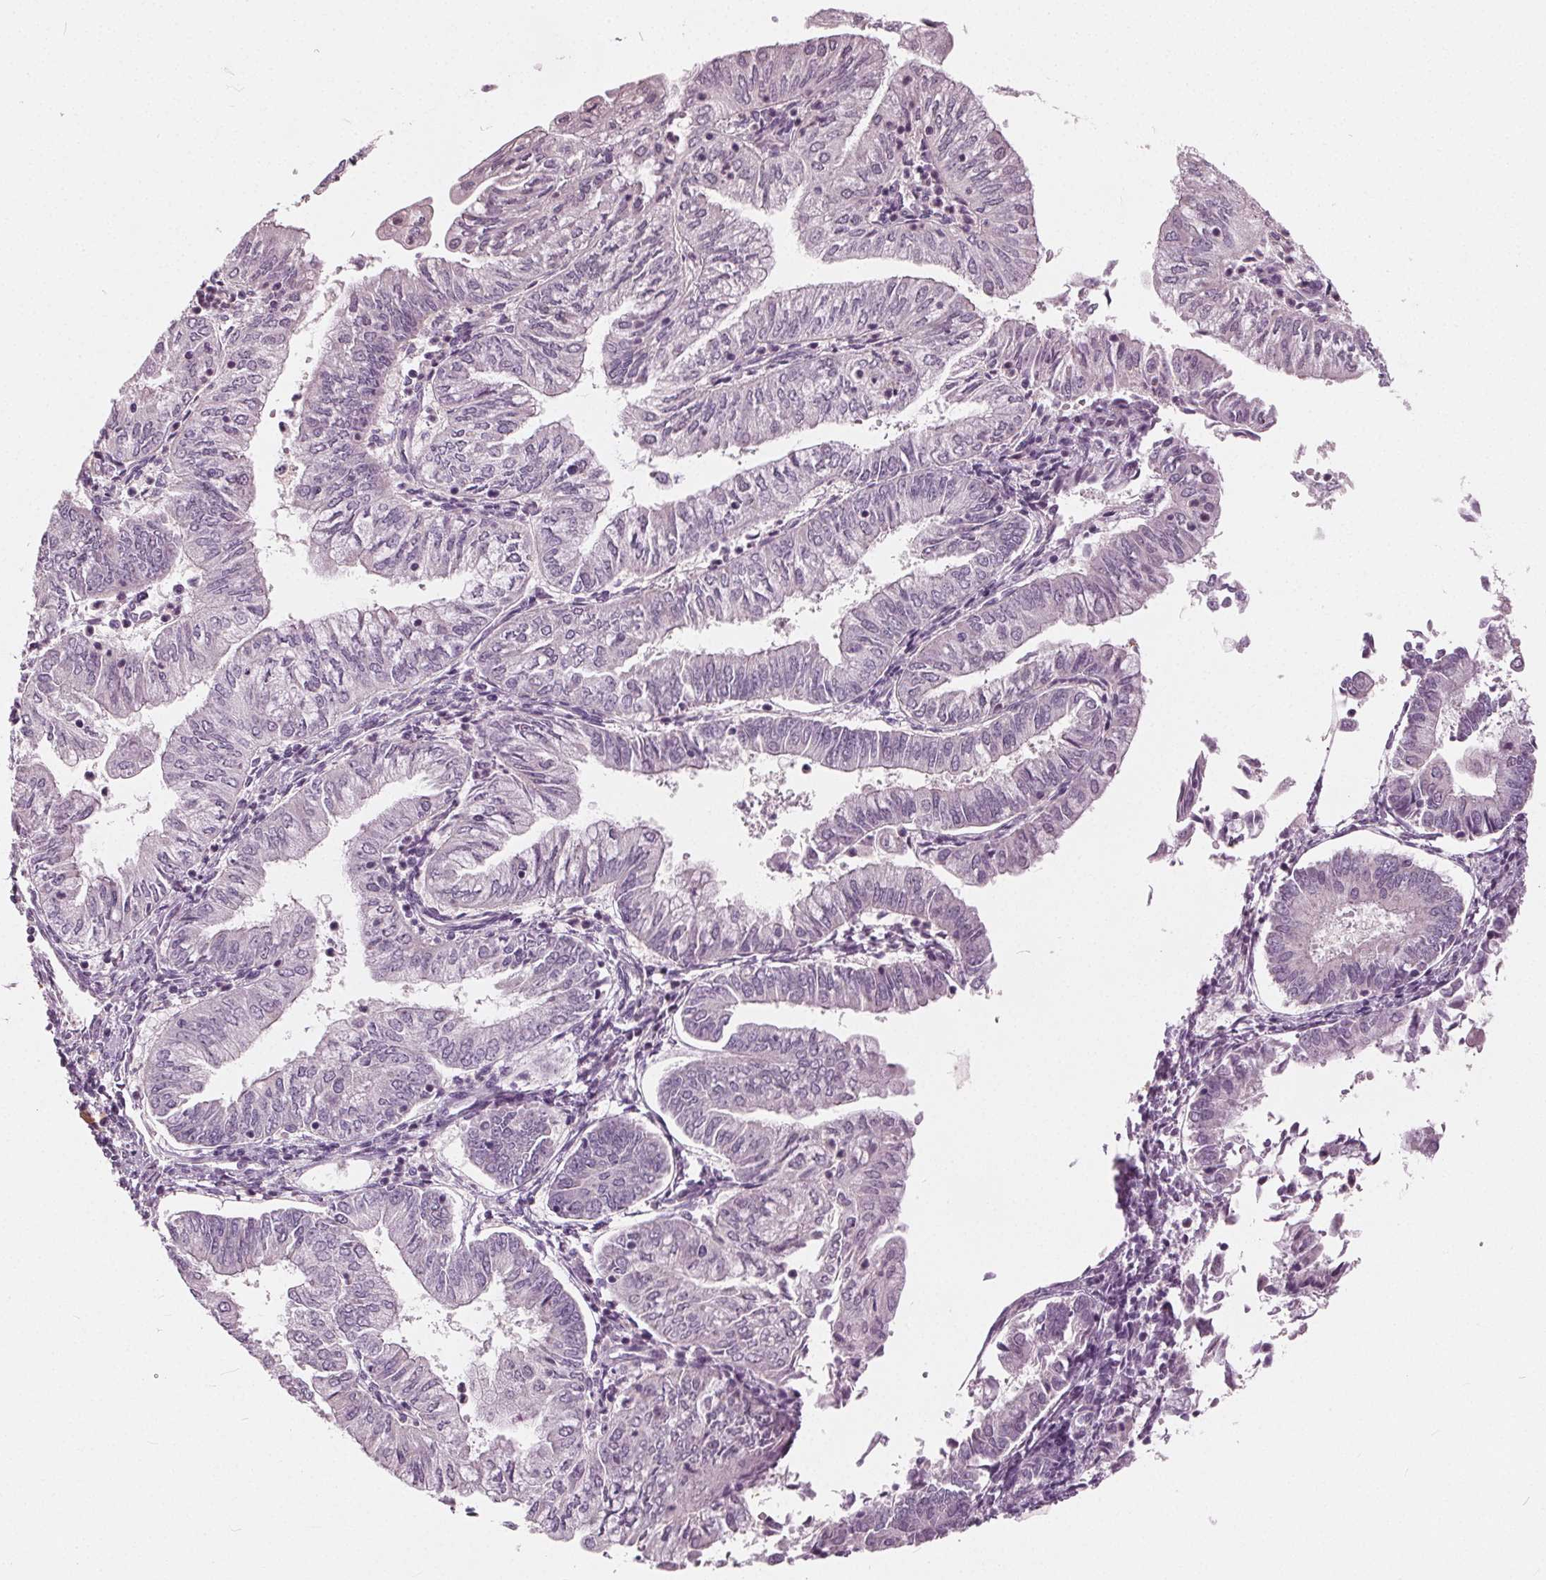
{"staining": {"intensity": "negative", "quantity": "none", "location": "none"}, "tissue": "endometrial cancer", "cell_type": "Tumor cells", "image_type": "cancer", "snomed": [{"axis": "morphology", "description": "Adenocarcinoma, NOS"}, {"axis": "topography", "description": "Endometrium"}], "caption": "A histopathology image of human endometrial cancer is negative for staining in tumor cells.", "gene": "TKFC", "patient": {"sex": "female", "age": 55}}